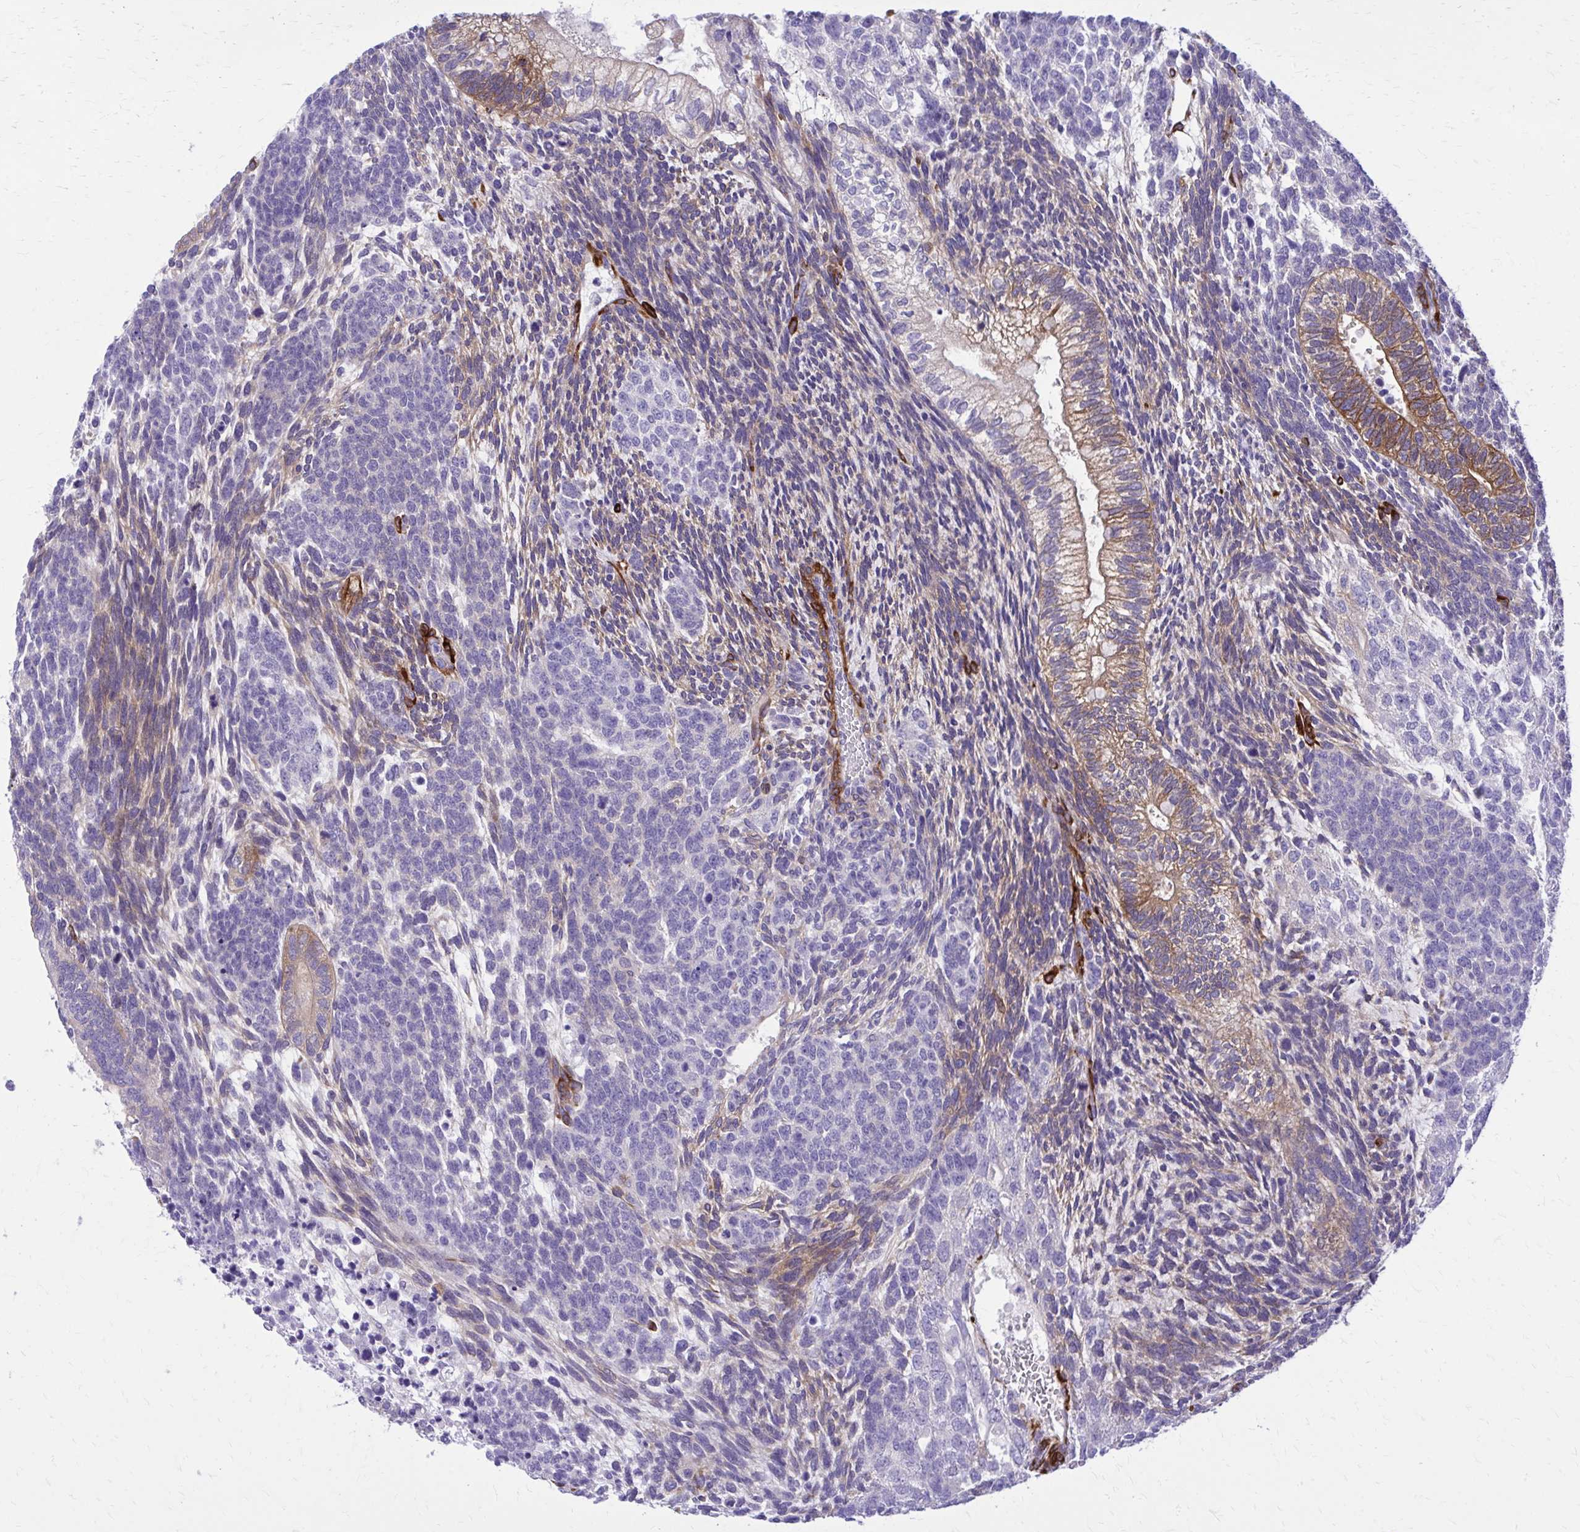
{"staining": {"intensity": "moderate", "quantity": "<25%", "location": "cytoplasmic/membranous"}, "tissue": "testis cancer", "cell_type": "Tumor cells", "image_type": "cancer", "snomed": [{"axis": "morphology", "description": "Carcinoma, Embryonal, NOS"}, {"axis": "topography", "description": "Testis"}], "caption": "Tumor cells show low levels of moderate cytoplasmic/membranous expression in about <25% of cells in testis cancer (embryonal carcinoma).", "gene": "EPB41L1", "patient": {"sex": "male", "age": 23}}